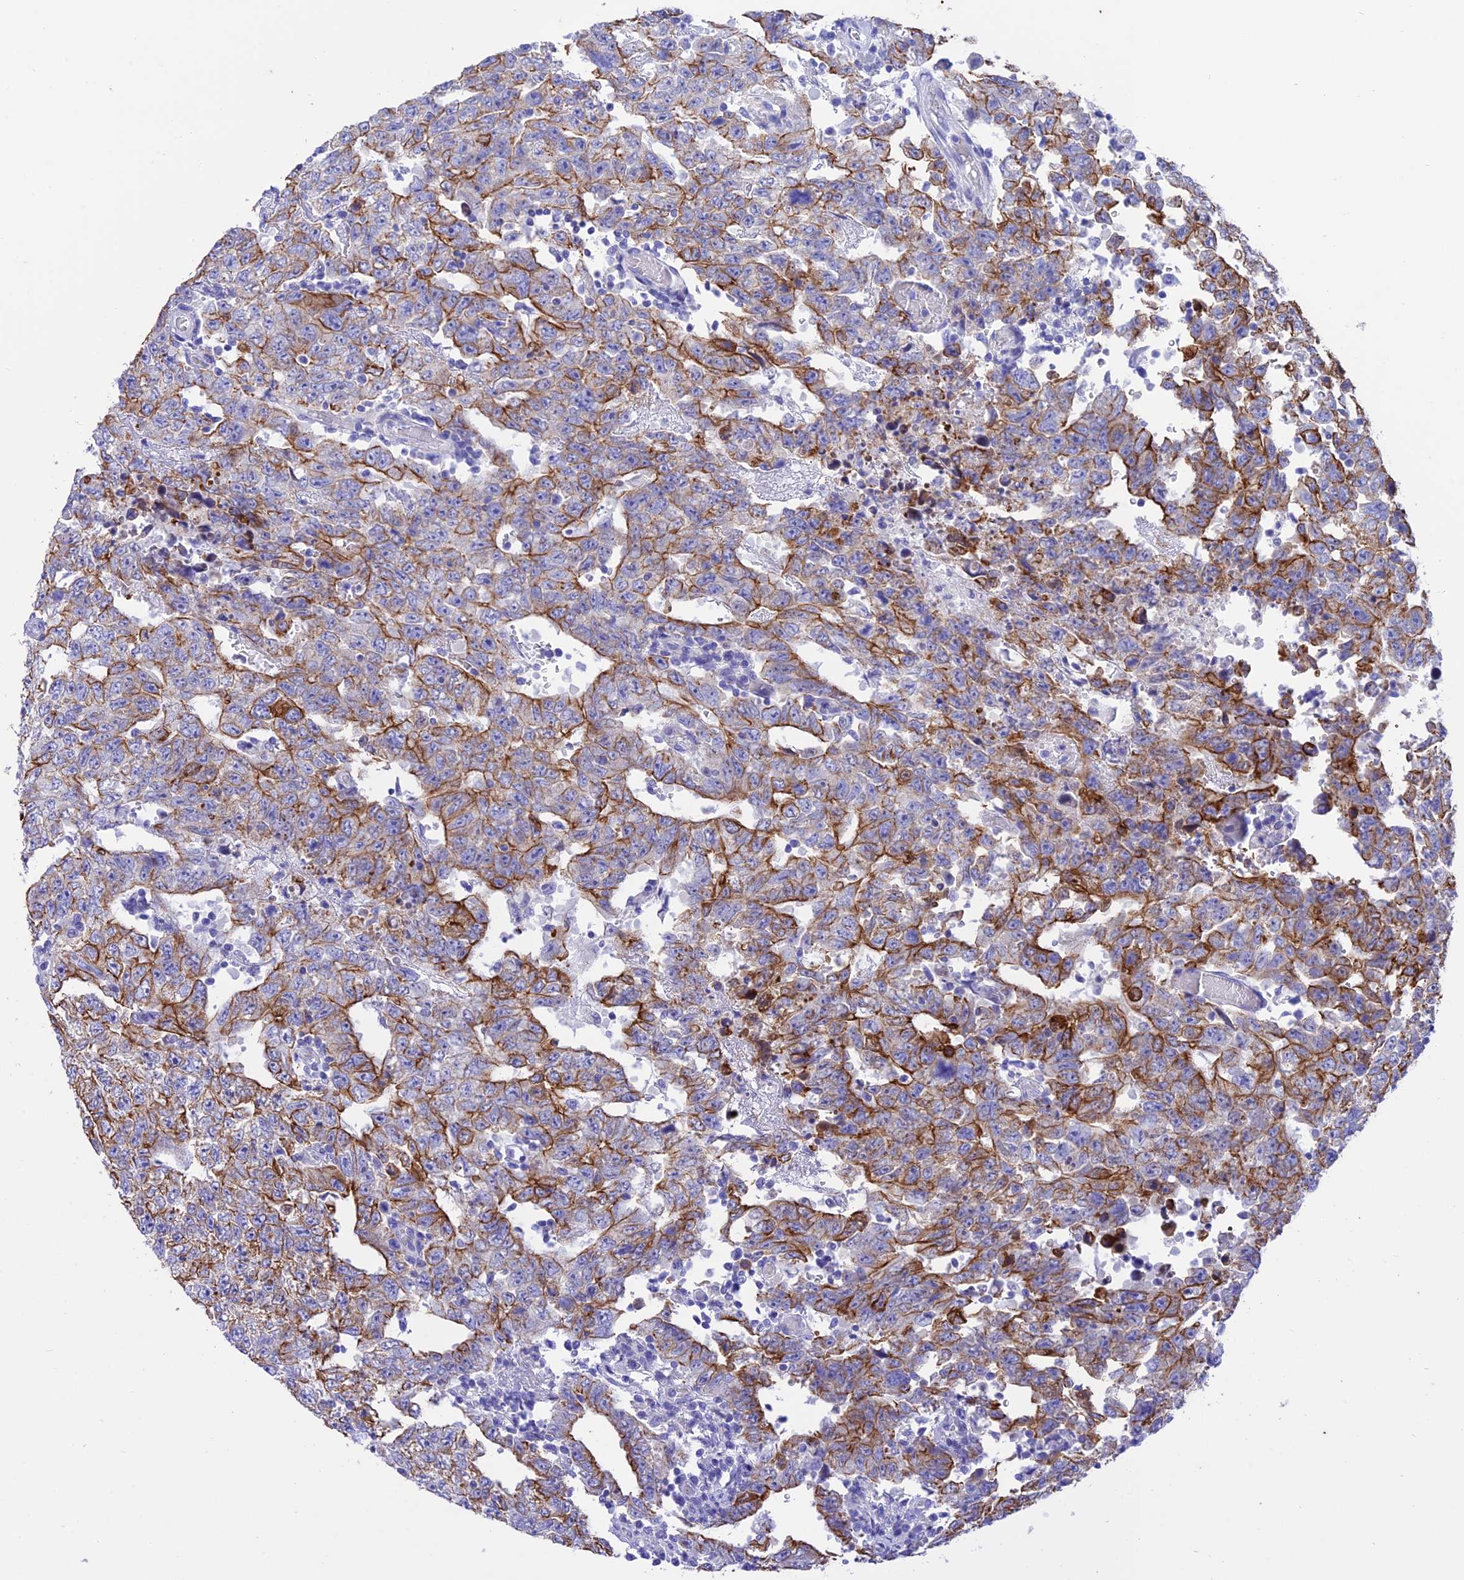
{"staining": {"intensity": "moderate", "quantity": ">75%", "location": "cytoplasmic/membranous"}, "tissue": "testis cancer", "cell_type": "Tumor cells", "image_type": "cancer", "snomed": [{"axis": "morphology", "description": "Carcinoma, Embryonal, NOS"}, {"axis": "topography", "description": "Testis"}], "caption": "Embryonal carcinoma (testis) stained with a protein marker displays moderate staining in tumor cells.", "gene": "VPS52", "patient": {"sex": "male", "age": 26}}